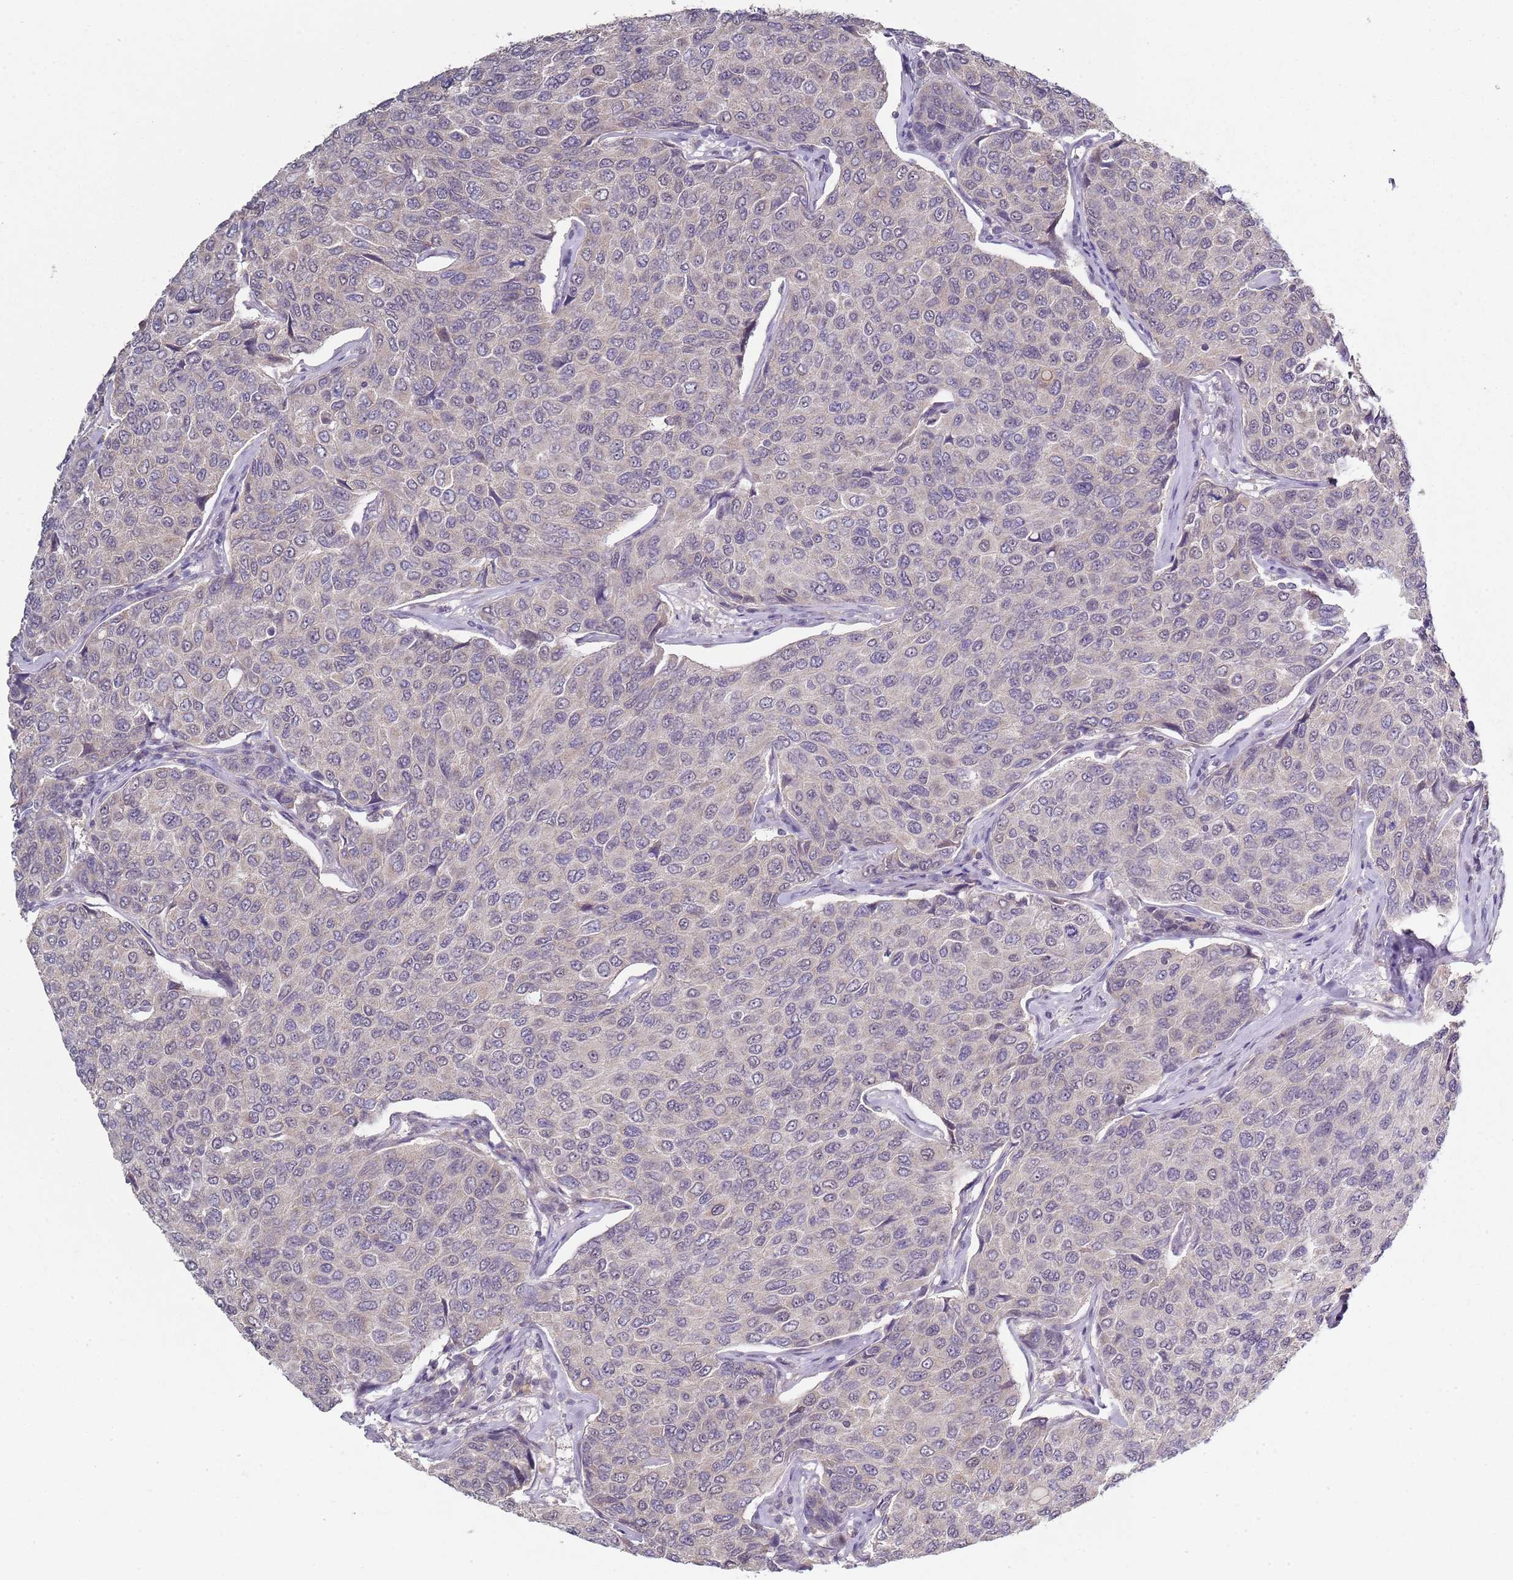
{"staining": {"intensity": "negative", "quantity": "none", "location": "none"}, "tissue": "breast cancer", "cell_type": "Tumor cells", "image_type": "cancer", "snomed": [{"axis": "morphology", "description": "Duct carcinoma"}, {"axis": "topography", "description": "Breast"}], "caption": "This is a image of IHC staining of breast cancer, which shows no expression in tumor cells. (DAB (3,3'-diaminobenzidine) IHC visualized using brightfield microscopy, high magnification).", "gene": "SMARCAL1", "patient": {"sex": "female", "age": 55}}